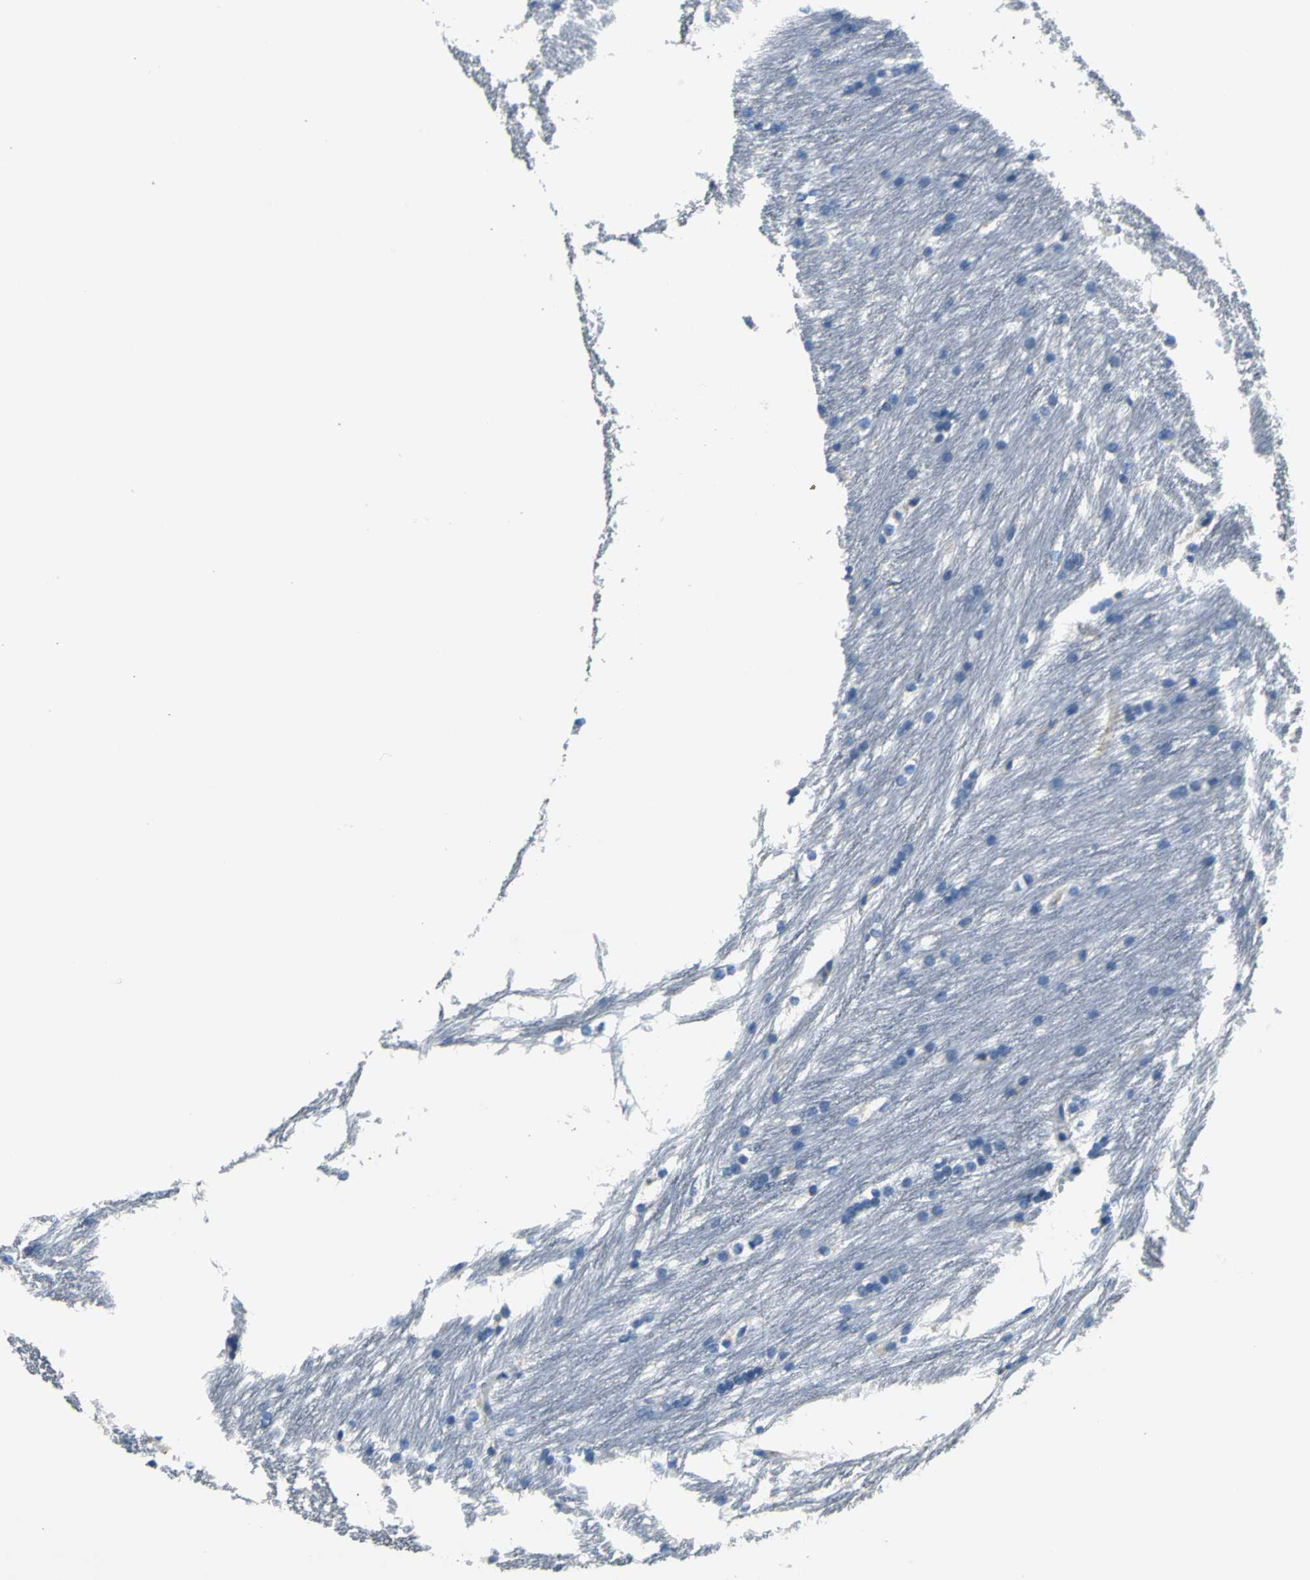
{"staining": {"intensity": "weak", "quantity": "<25%", "location": "cytoplasmic/membranous"}, "tissue": "caudate", "cell_type": "Glial cells", "image_type": "normal", "snomed": [{"axis": "morphology", "description": "Normal tissue, NOS"}, {"axis": "topography", "description": "Lateral ventricle wall"}], "caption": "DAB immunohistochemical staining of unremarkable human caudate reveals no significant staining in glial cells.", "gene": "IFI6", "patient": {"sex": "female", "age": 19}}